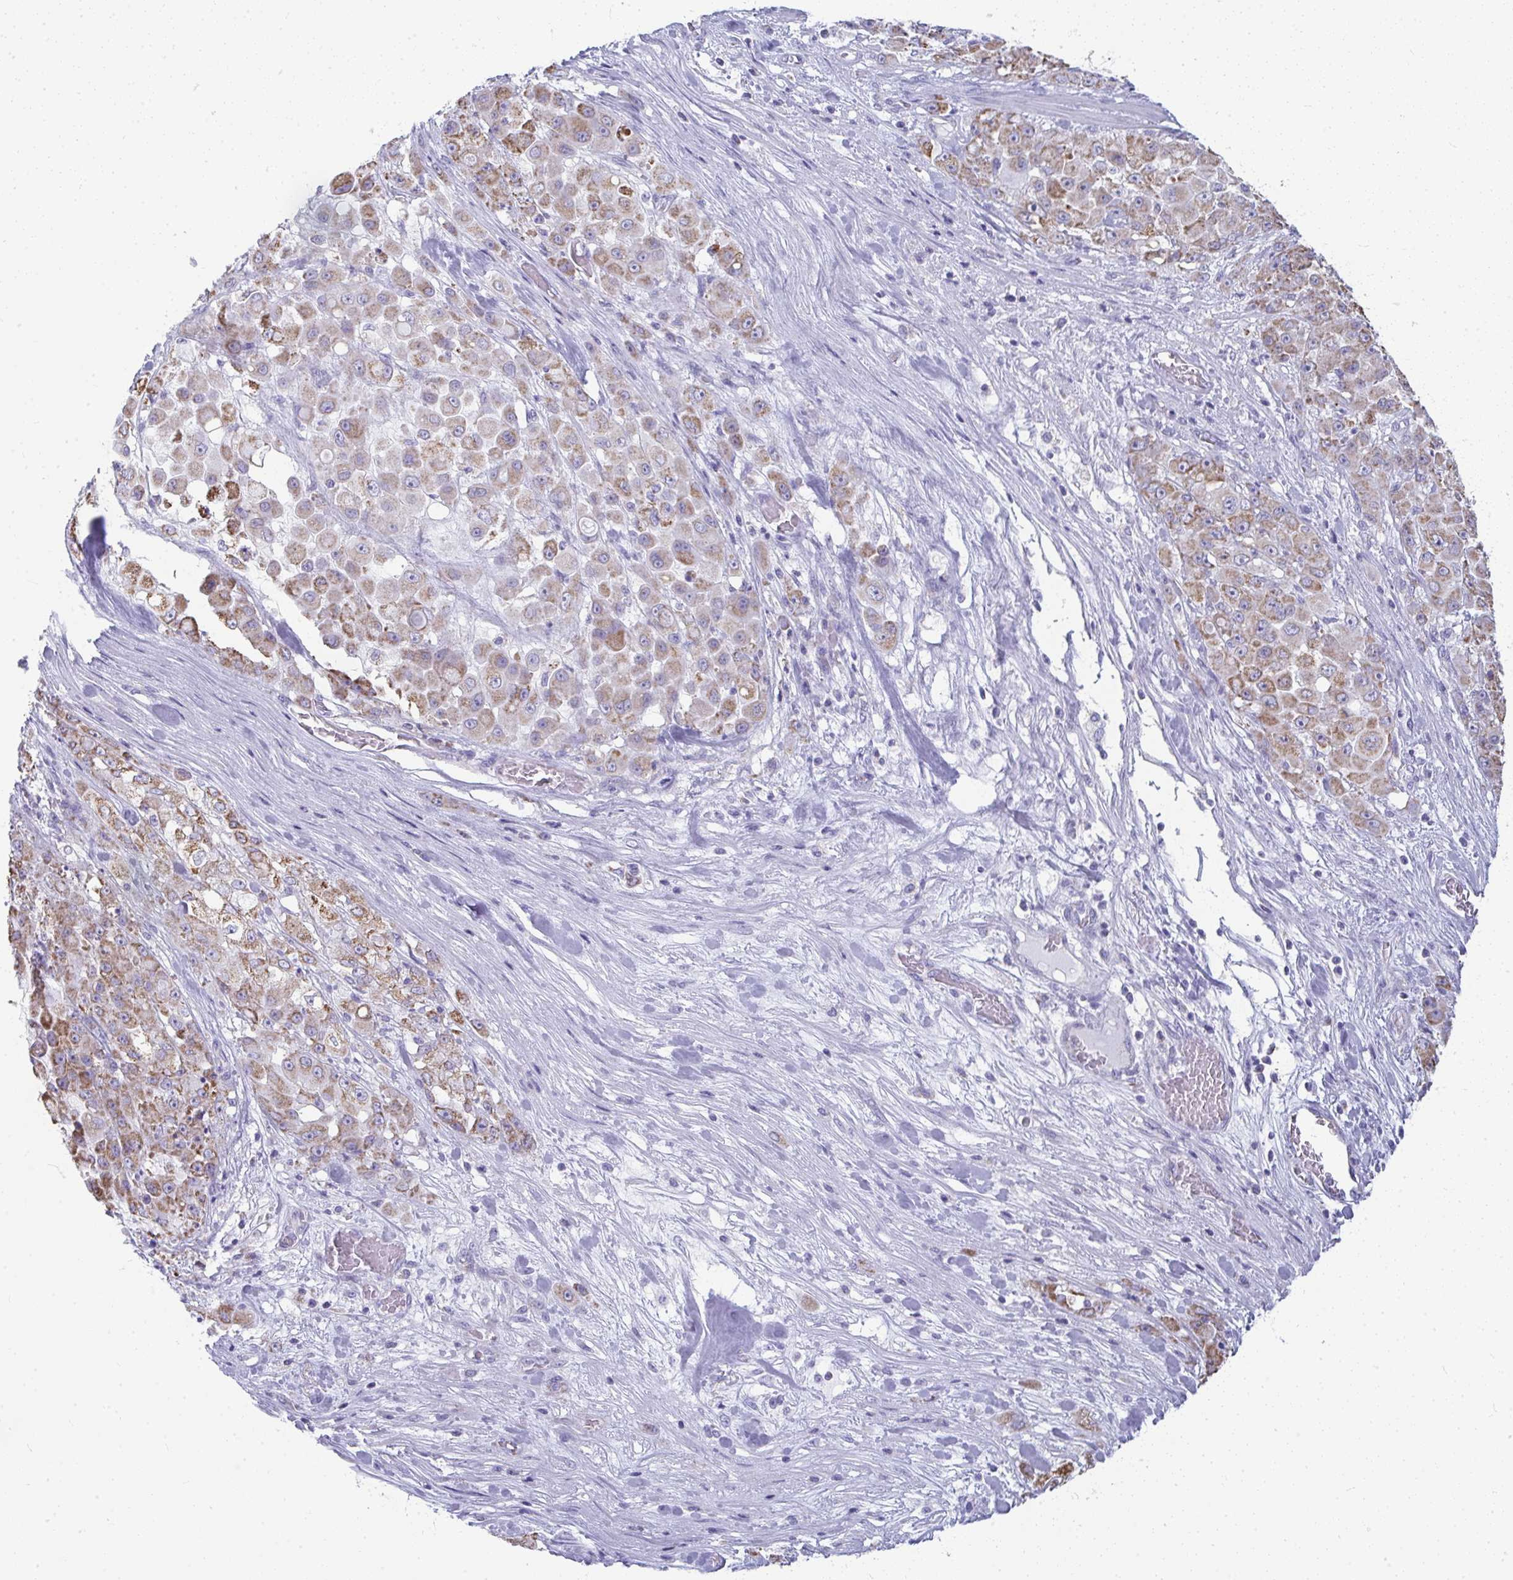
{"staining": {"intensity": "moderate", "quantity": "25%-75%", "location": "cytoplasmic/membranous"}, "tissue": "stomach cancer", "cell_type": "Tumor cells", "image_type": "cancer", "snomed": [{"axis": "morphology", "description": "Adenocarcinoma, NOS"}, {"axis": "topography", "description": "Stomach"}], "caption": "There is medium levels of moderate cytoplasmic/membranous staining in tumor cells of stomach cancer (adenocarcinoma), as demonstrated by immunohistochemical staining (brown color).", "gene": "SLC6A1", "patient": {"sex": "female", "age": 76}}